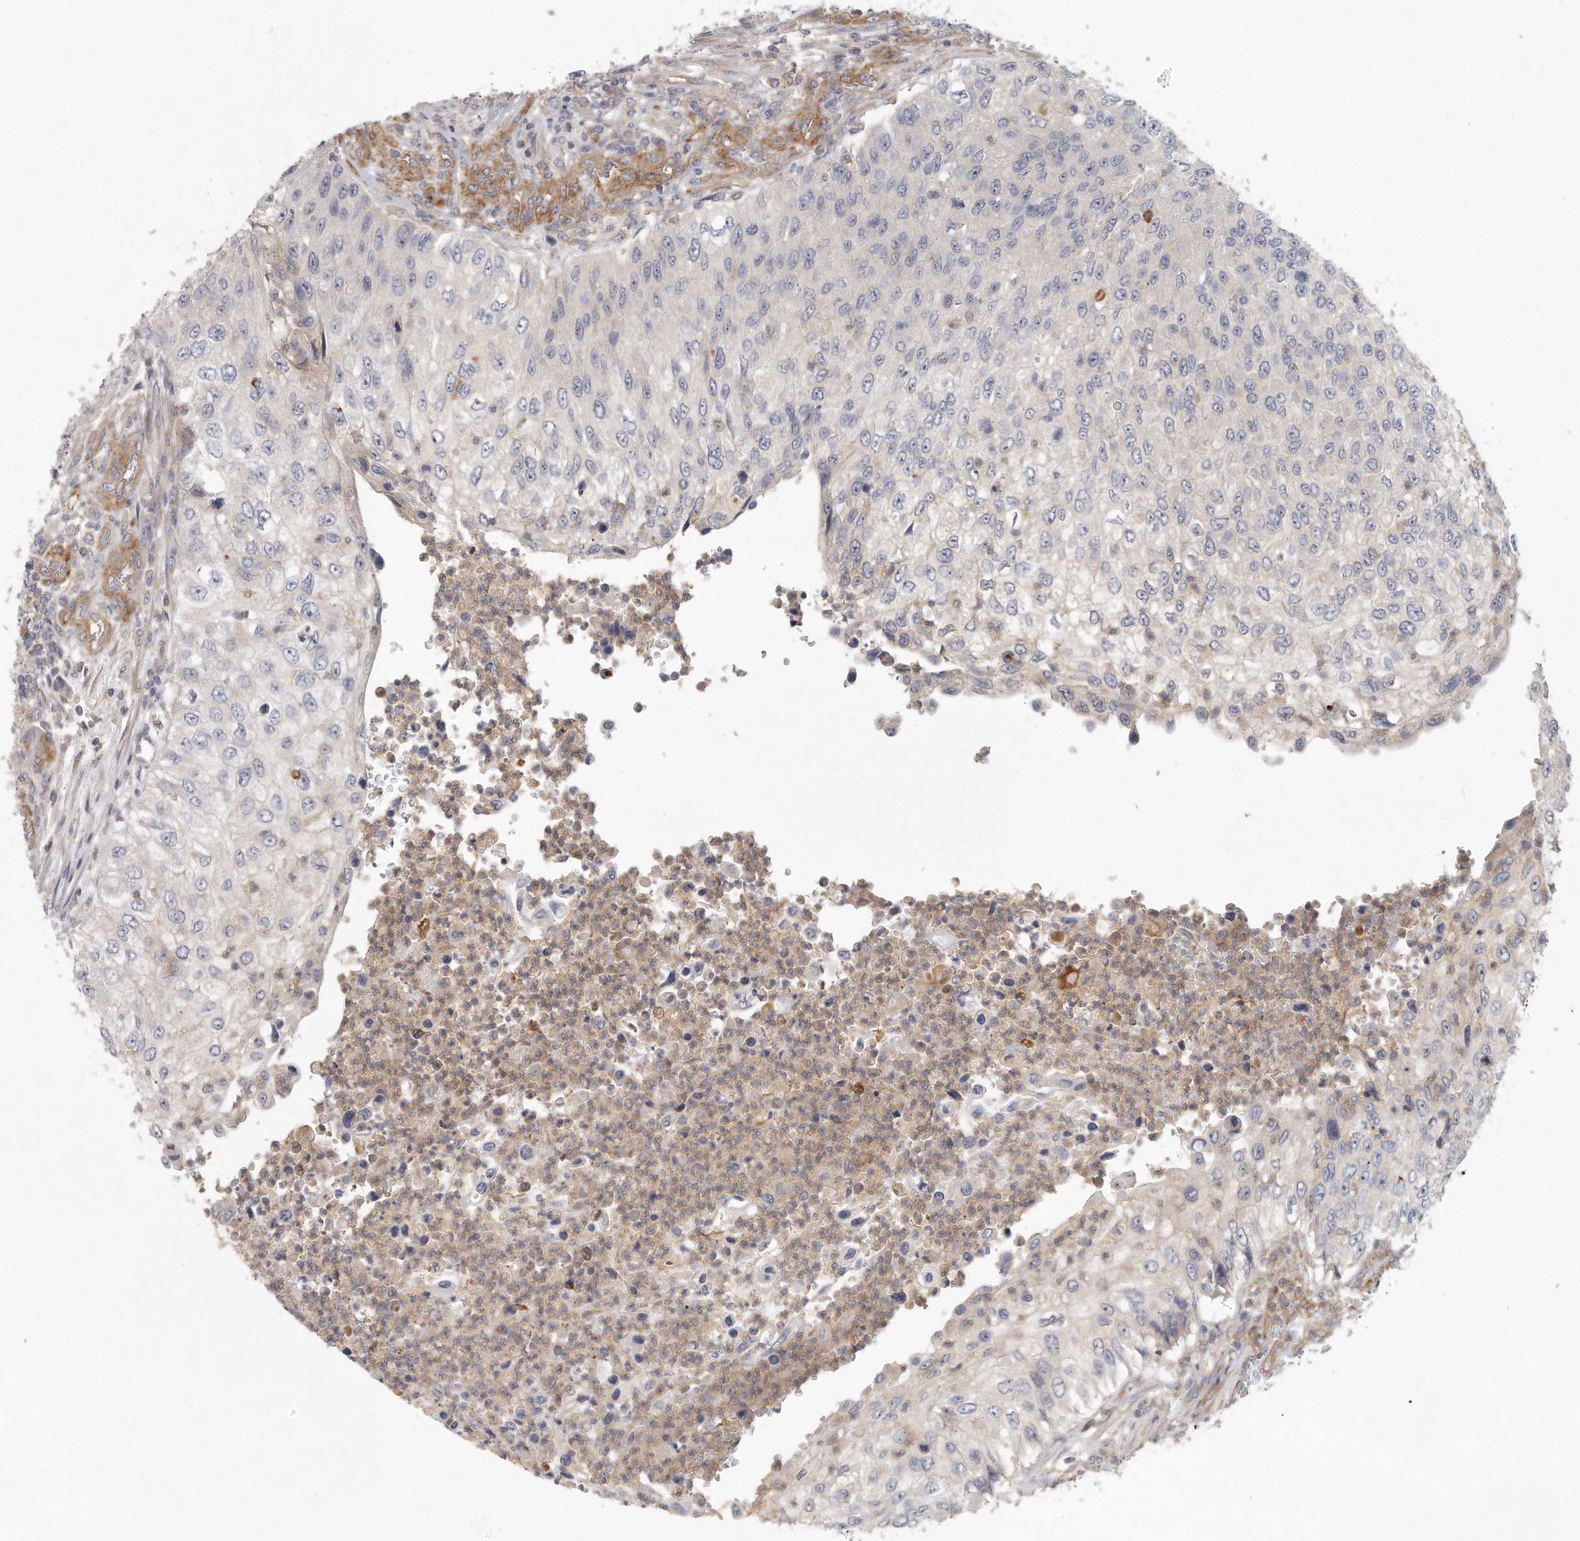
{"staining": {"intensity": "negative", "quantity": "none", "location": "none"}, "tissue": "urothelial cancer", "cell_type": "Tumor cells", "image_type": "cancer", "snomed": [{"axis": "morphology", "description": "Urothelial carcinoma, High grade"}, {"axis": "topography", "description": "Urinary bladder"}], "caption": "Immunohistochemistry micrograph of urothelial carcinoma (high-grade) stained for a protein (brown), which exhibits no staining in tumor cells.", "gene": "MTERF4", "patient": {"sex": "female", "age": 60}}